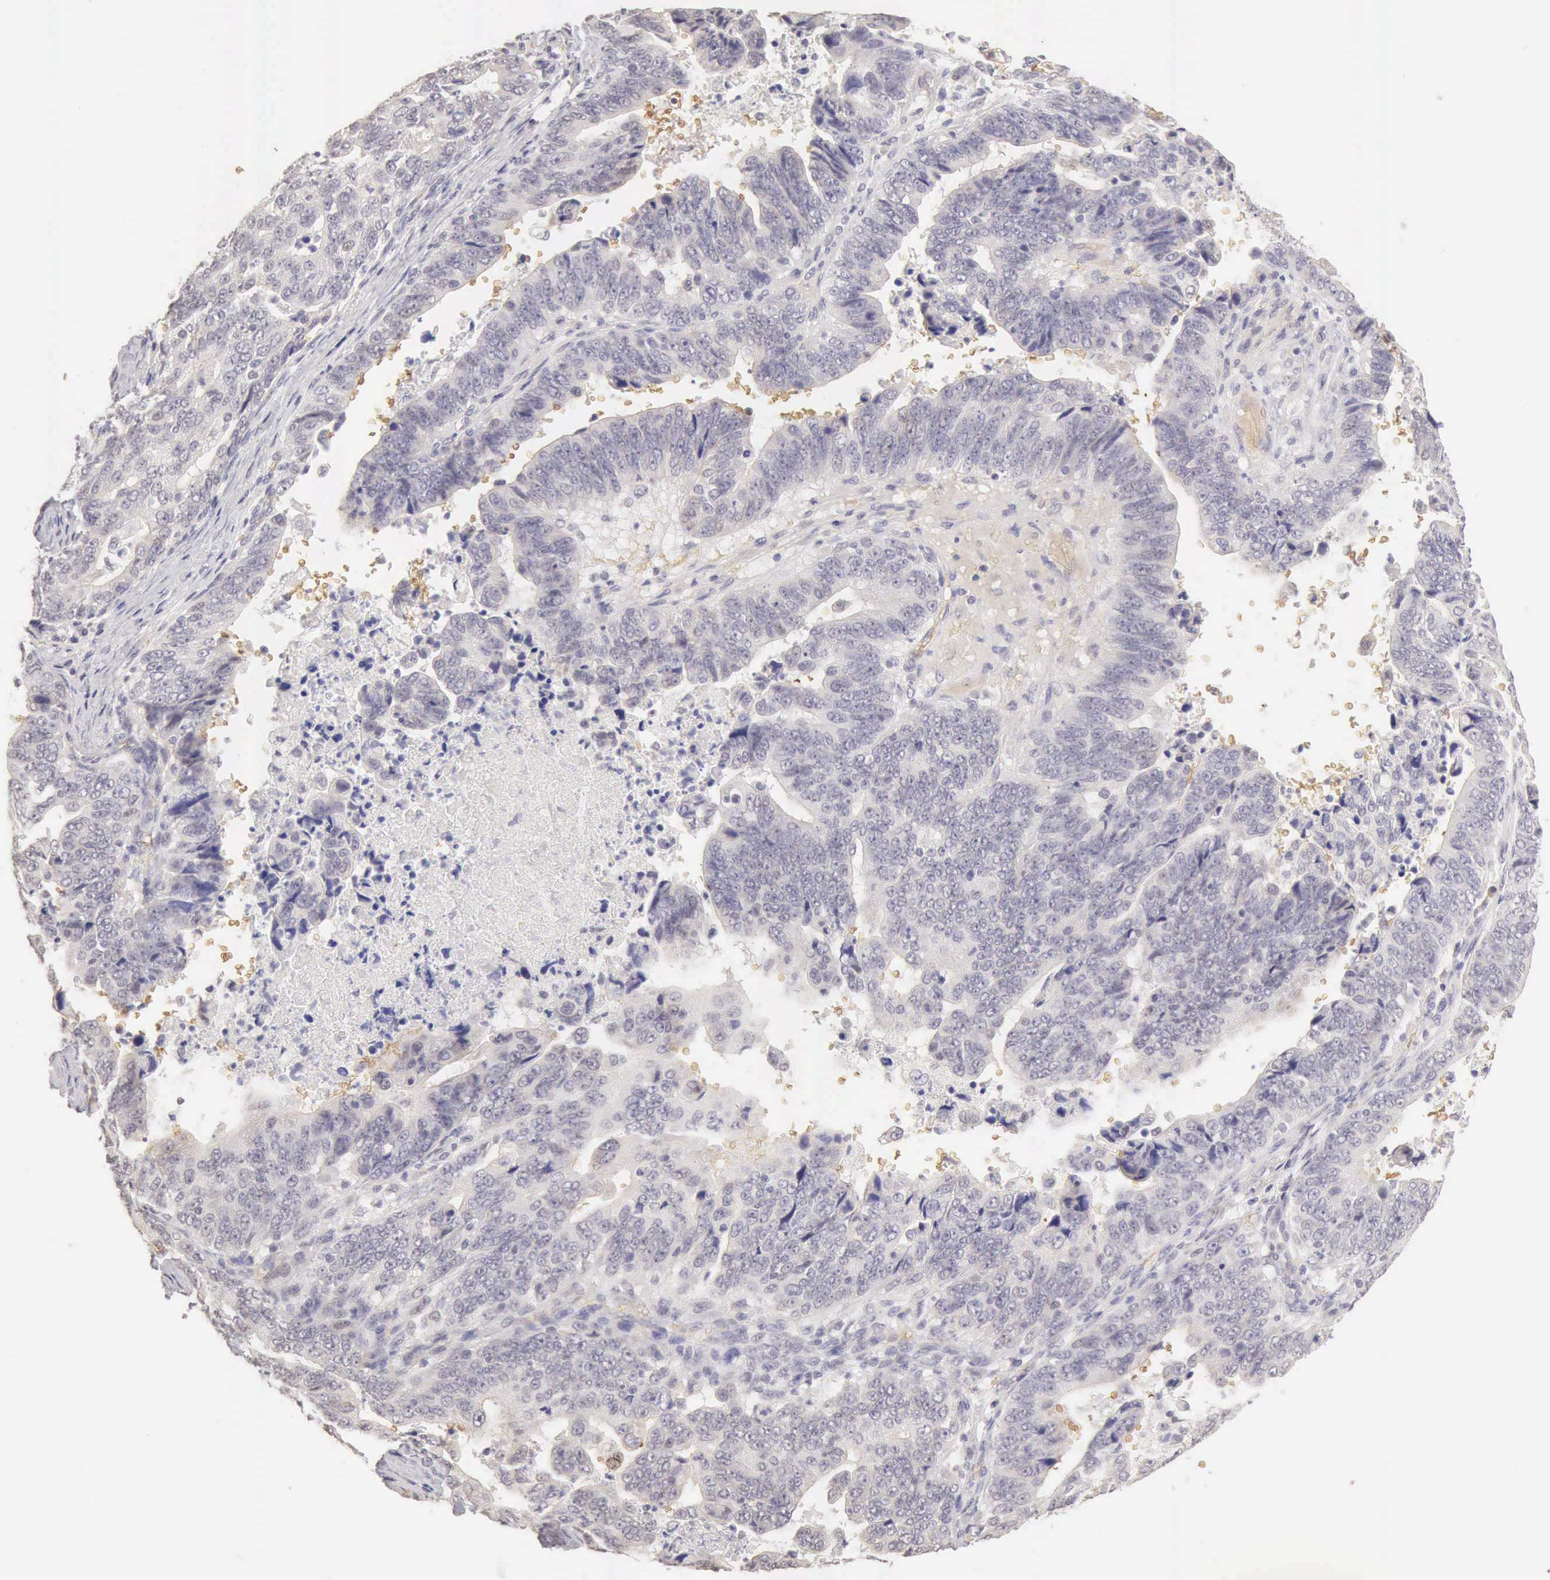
{"staining": {"intensity": "negative", "quantity": "none", "location": "none"}, "tissue": "stomach cancer", "cell_type": "Tumor cells", "image_type": "cancer", "snomed": [{"axis": "morphology", "description": "Adenocarcinoma, NOS"}, {"axis": "topography", "description": "Stomach, upper"}], "caption": "This is an IHC histopathology image of human stomach adenocarcinoma. There is no expression in tumor cells.", "gene": "CFI", "patient": {"sex": "female", "age": 50}}